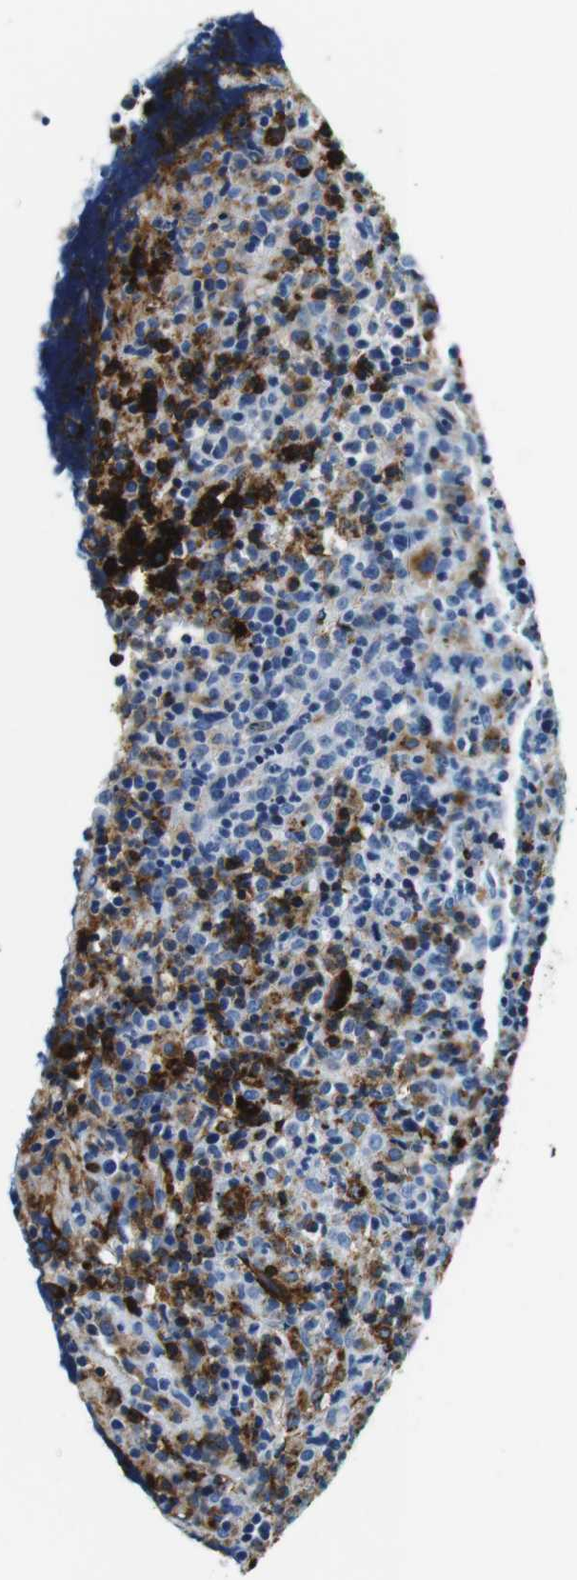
{"staining": {"intensity": "strong", "quantity": "<25%", "location": "cytoplasmic/membranous"}, "tissue": "lymphoma", "cell_type": "Tumor cells", "image_type": "cancer", "snomed": [{"axis": "morphology", "description": "Malignant lymphoma, non-Hodgkin's type, High grade"}, {"axis": "topography", "description": "Lymph node"}], "caption": "Protein analysis of high-grade malignant lymphoma, non-Hodgkin's type tissue shows strong cytoplasmic/membranous expression in about <25% of tumor cells.", "gene": "HLA-DRB1", "patient": {"sex": "female", "age": 76}}